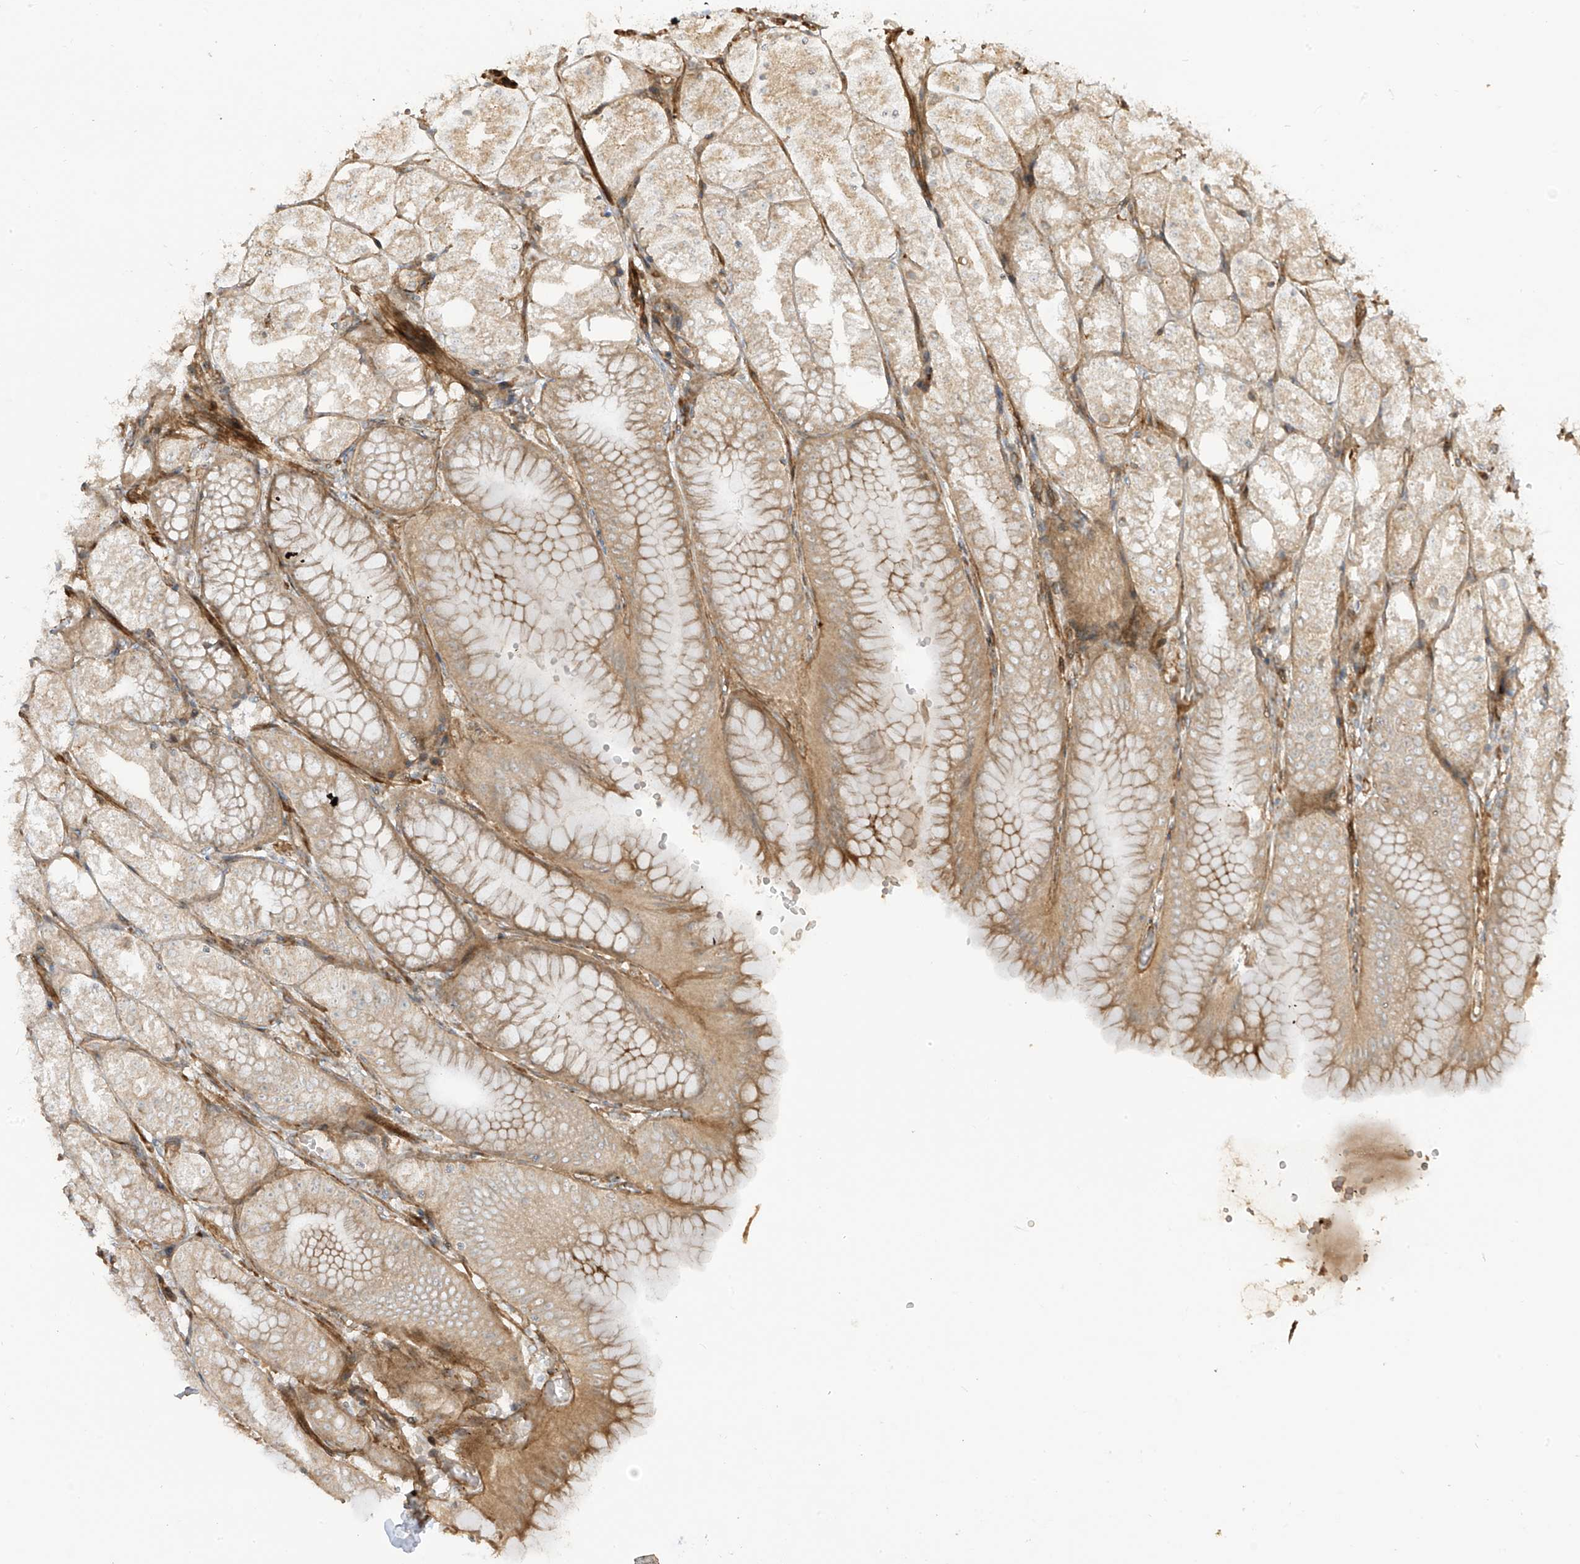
{"staining": {"intensity": "moderate", "quantity": ">75%", "location": "cytoplasmic/membranous"}, "tissue": "stomach", "cell_type": "Glandular cells", "image_type": "normal", "snomed": [{"axis": "morphology", "description": "Normal tissue, NOS"}, {"axis": "topography", "description": "Stomach, lower"}], "caption": "Protein positivity by immunohistochemistry (IHC) demonstrates moderate cytoplasmic/membranous expression in about >75% of glandular cells in benign stomach.", "gene": "ENTR1", "patient": {"sex": "male", "age": 71}}